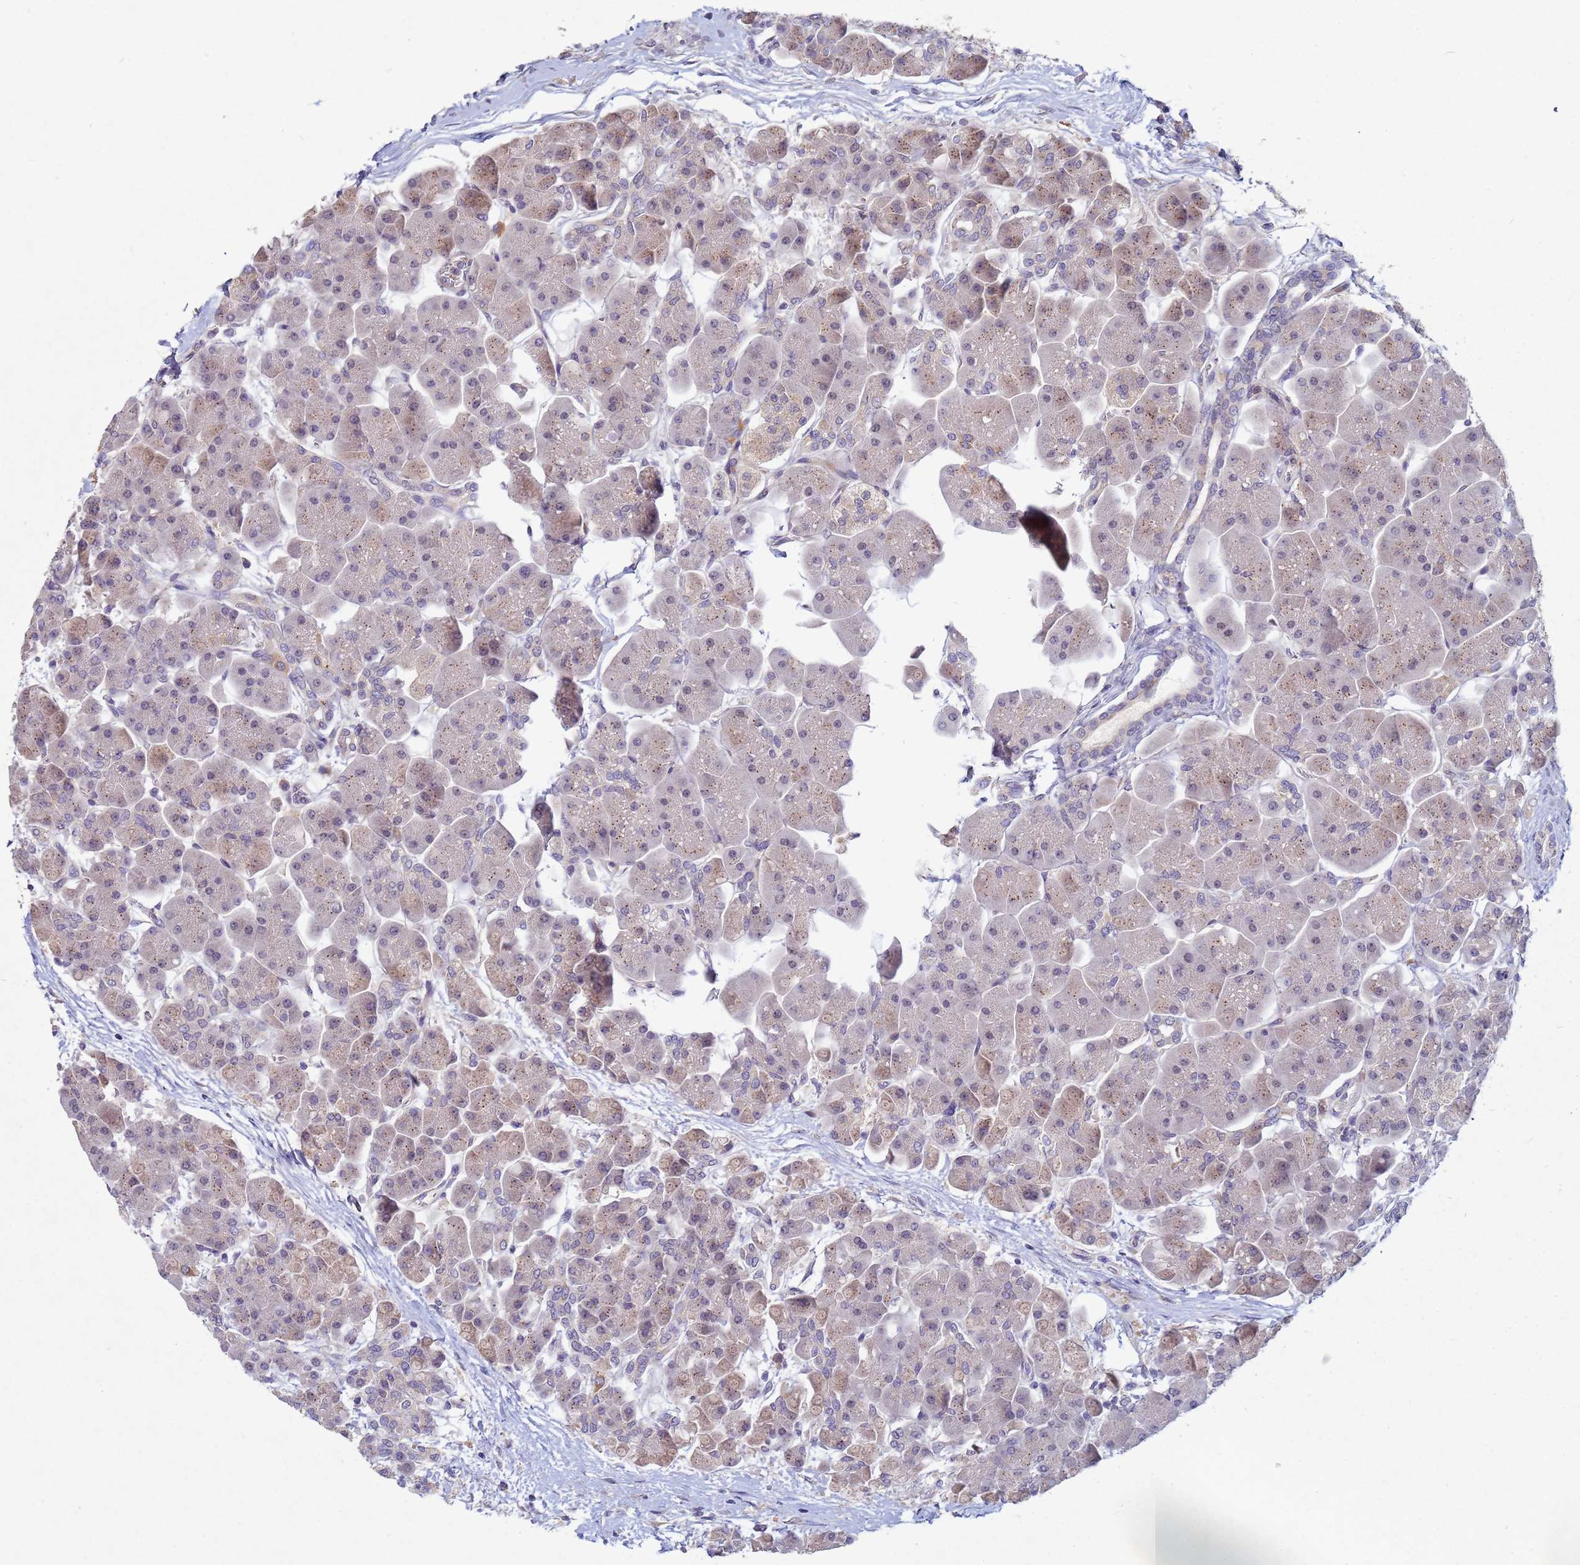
{"staining": {"intensity": "moderate", "quantity": "<25%", "location": "cytoplasmic/membranous"}, "tissue": "pancreas", "cell_type": "Exocrine glandular cells", "image_type": "normal", "snomed": [{"axis": "morphology", "description": "Normal tissue, NOS"}, {"axis": "topography", "description": "Pancreas"}], "caption": "Pancreas stained with a brown dye reveals moderate cytoplasmic/membranous positive positivity in about <25% of exocrine glandular cells.", "gene": "TNPO2", "patient": {"sex": "male", "age": 66}}